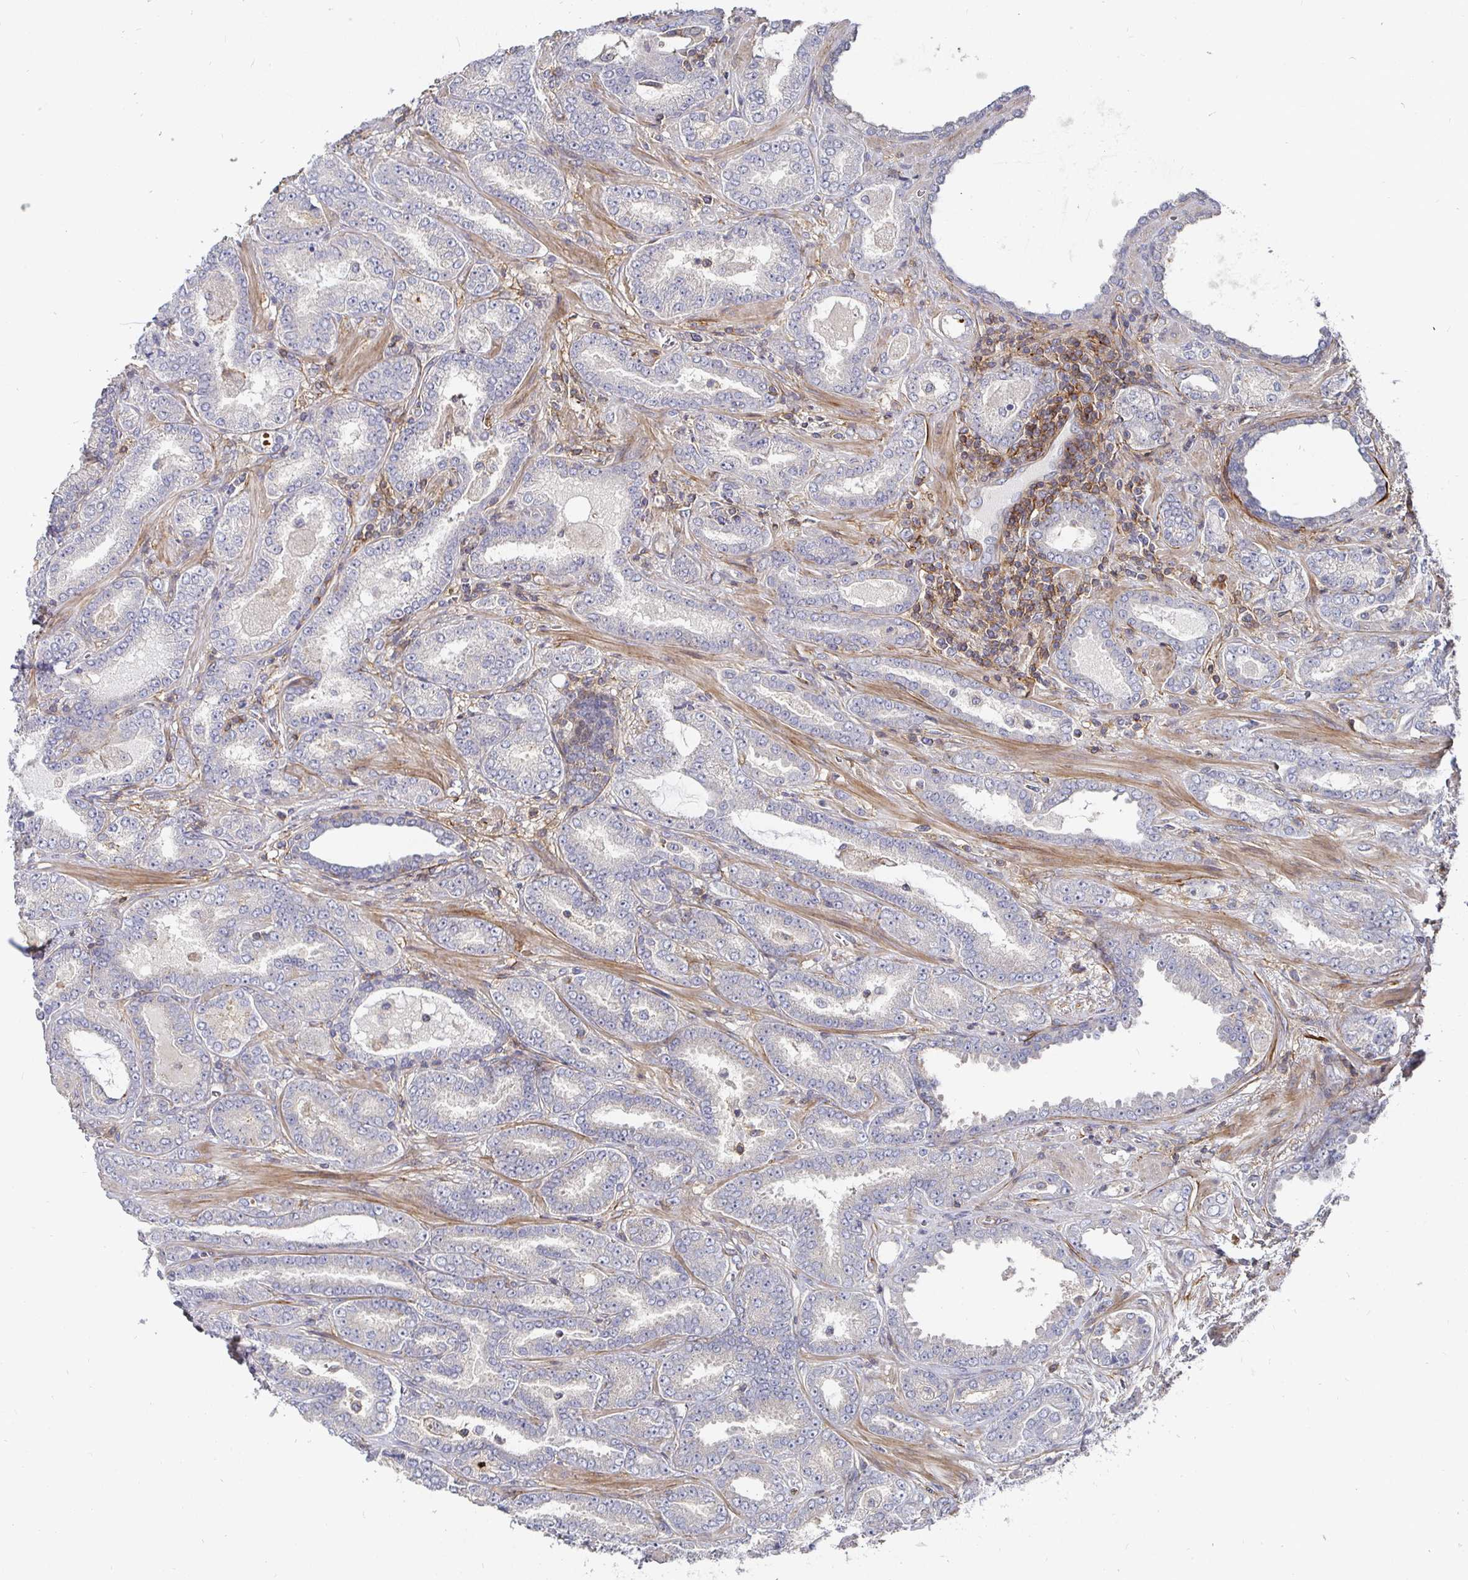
{"staining": {"intensity": "negative", "quantity": "none", "location": "none"}, "tissue": "prostate cancer", "cell_type": "Tumor cells", "image_type": "cancer", "snomed": [{"axis": "morphology", "description": "Adenocarcinoma, High grade"}, {"axis": "topography", "description": "Prostate"}], "caption": "Micrograph shows no protein staining in tumor cells of high-grade adenocarcinoma (prostate) tissue.", "gene": "GJA4", "patient": {"sex": "male", "age": 72}}